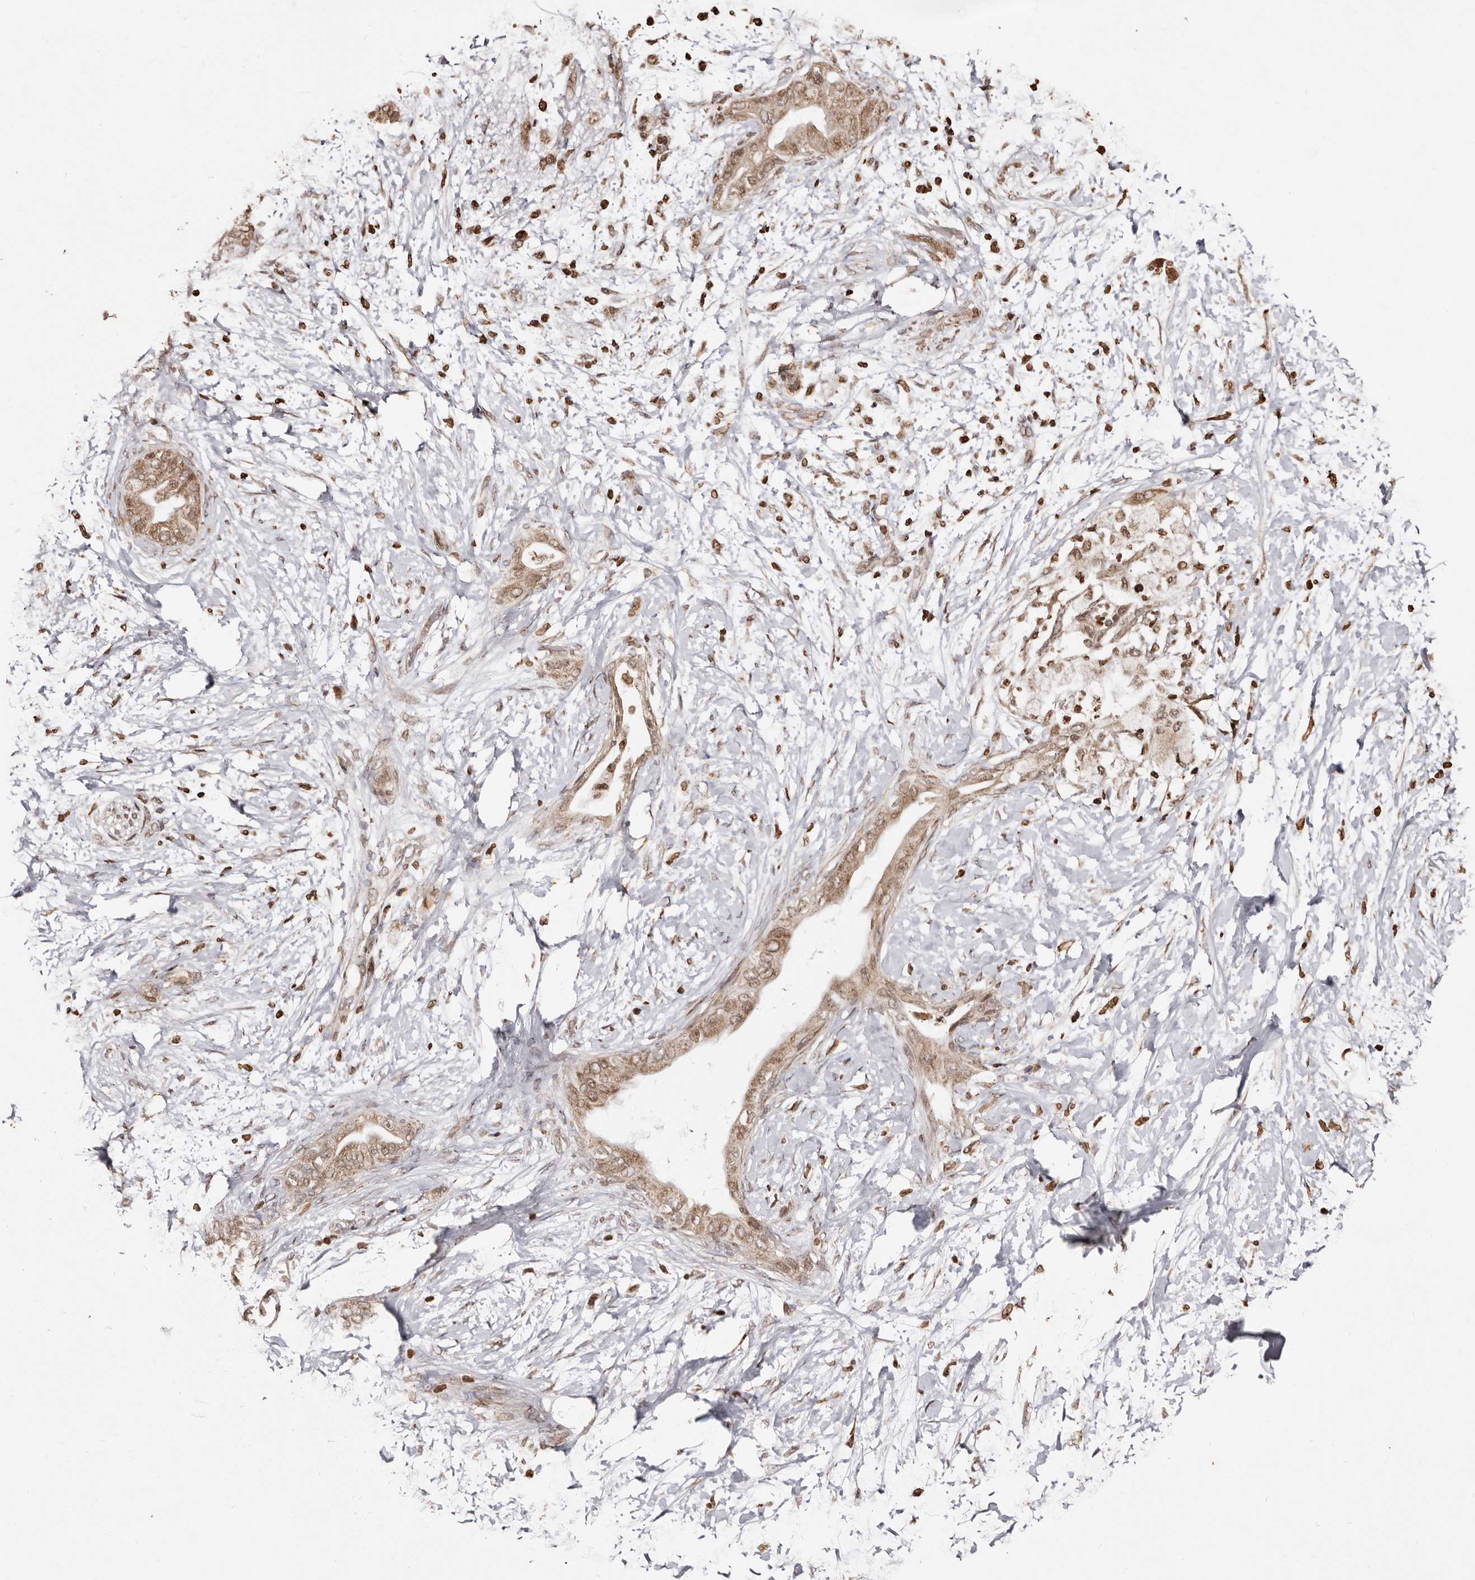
{"staining": {"intensity": "moderate", "quantity": ">75%", "location": "nuclear"}, "tissue": "soft tissue", "cell_type": "Chondrocytes", "image_type": "normal", "snomed": [{"axis": "morphology", "description": "Normal tissue, NOS"}, {"axis": "morphology", "description": "Adenocarcinoma, NOS"}, {"axis": "topography", "description": "Duodenum"}, {"axis": "topography", "description": "Peripheral nerve tissue"}], "caption": "IHC (DAB) staining of benign human soft tissue exhibits moderate nuclear protein positivity in about >75% of chondrocytes. (DAB = brown stain, brightfield microscopy at high magnification).", "gene": "CCDC190", "patient": {"sex": "female", "age": 60}}